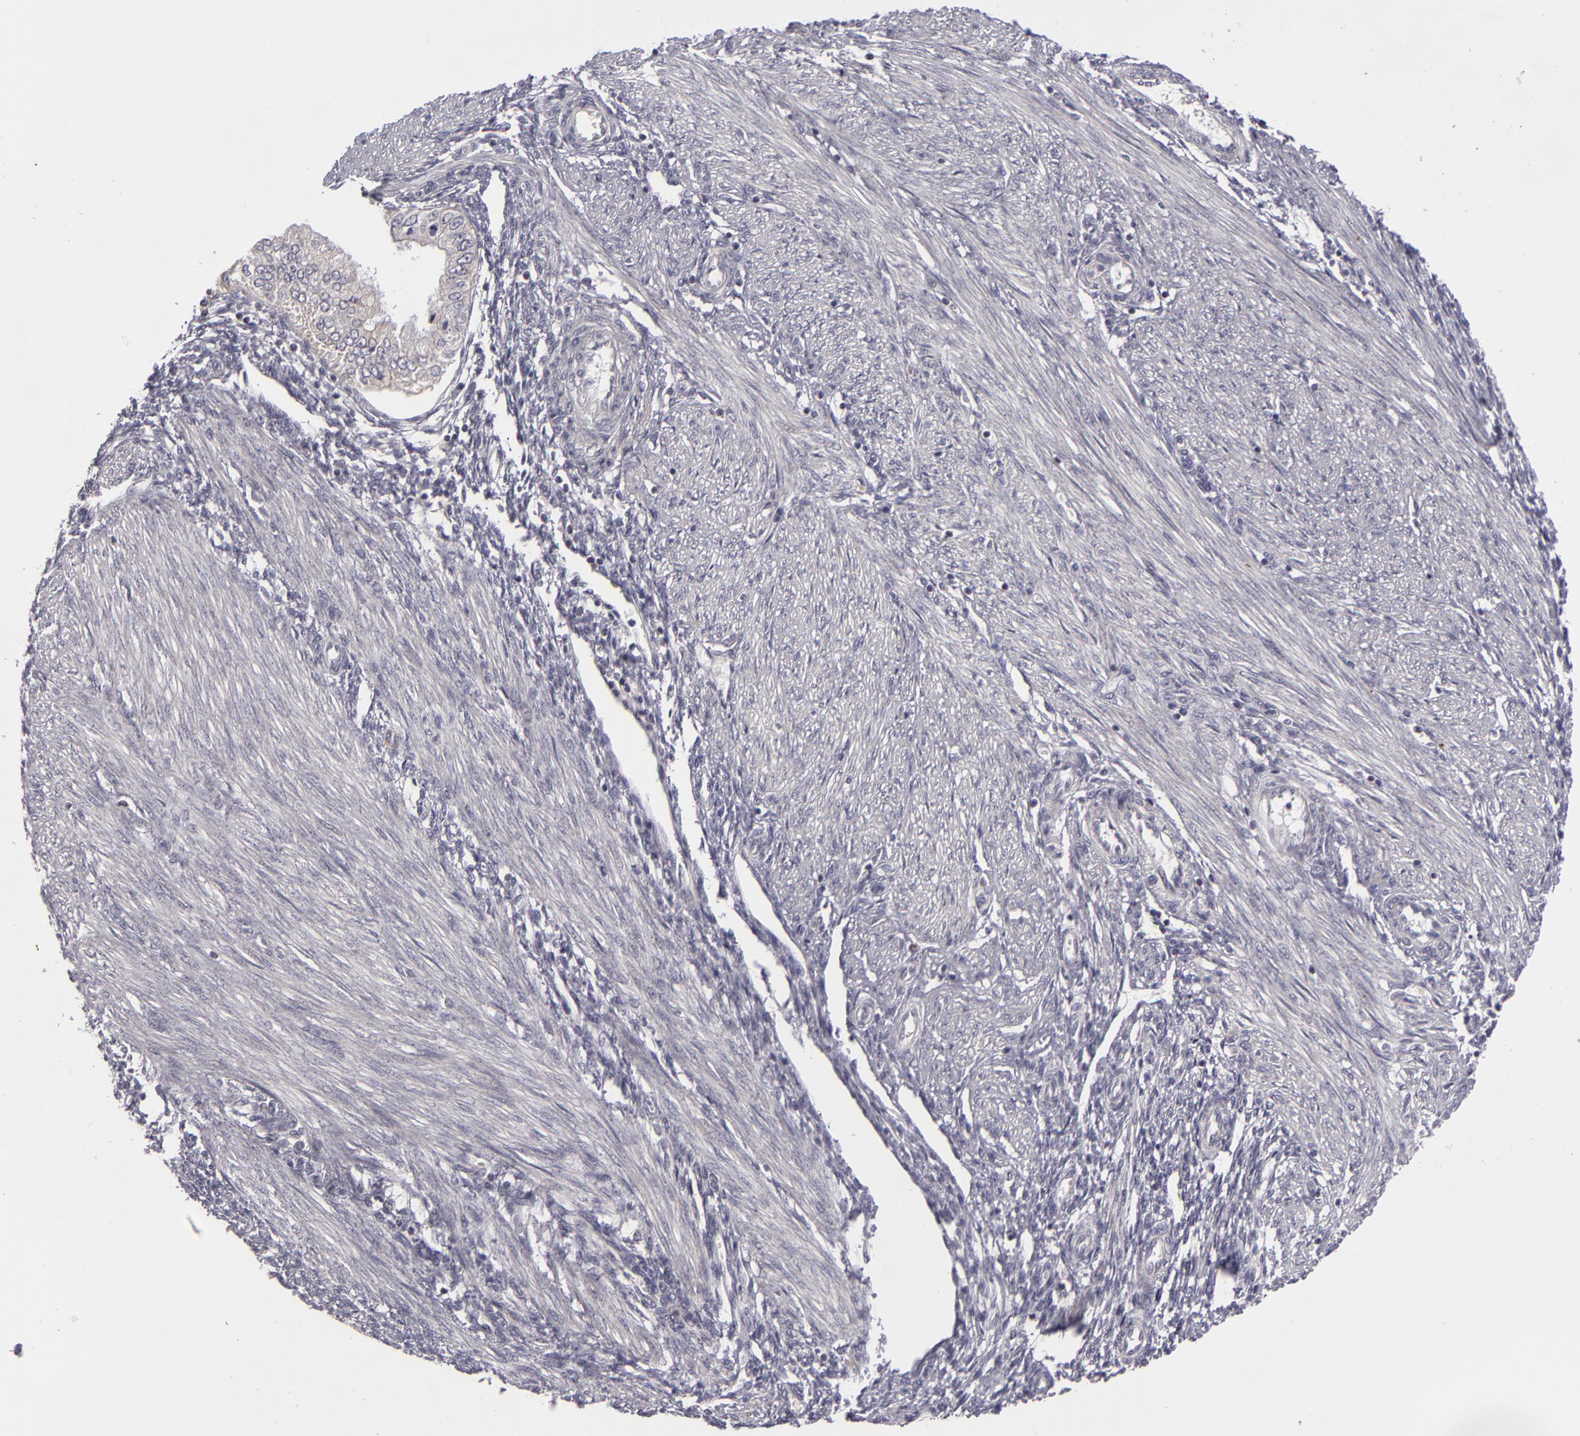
{"staining": {"intensity": "weak", "quantity": "<25%", "location": "cytoplasmic/membranous"}, "tissue": "endometrial cancer", "cell_type": "Tumor cells", "image_type": "cancer", "snomed": [{"axis": "morphology", "description": "Adenocarcinoma, NOS"}, {"axis": "topography", "description": "Endometrium"}], "caption": "The immunohistochemistry (IHC) micrograph has no significant positivity in tumor cells of endometrial cancer tissue. (Stains: DAB (3,3'-diaminobenzidine) immunohistochemistry with hematoxylin counter stain, Microscopy: brightfield microscopy at high magnification).", "gene": "ATP2B3", "patient": {"sex": "female", "age": 51}}